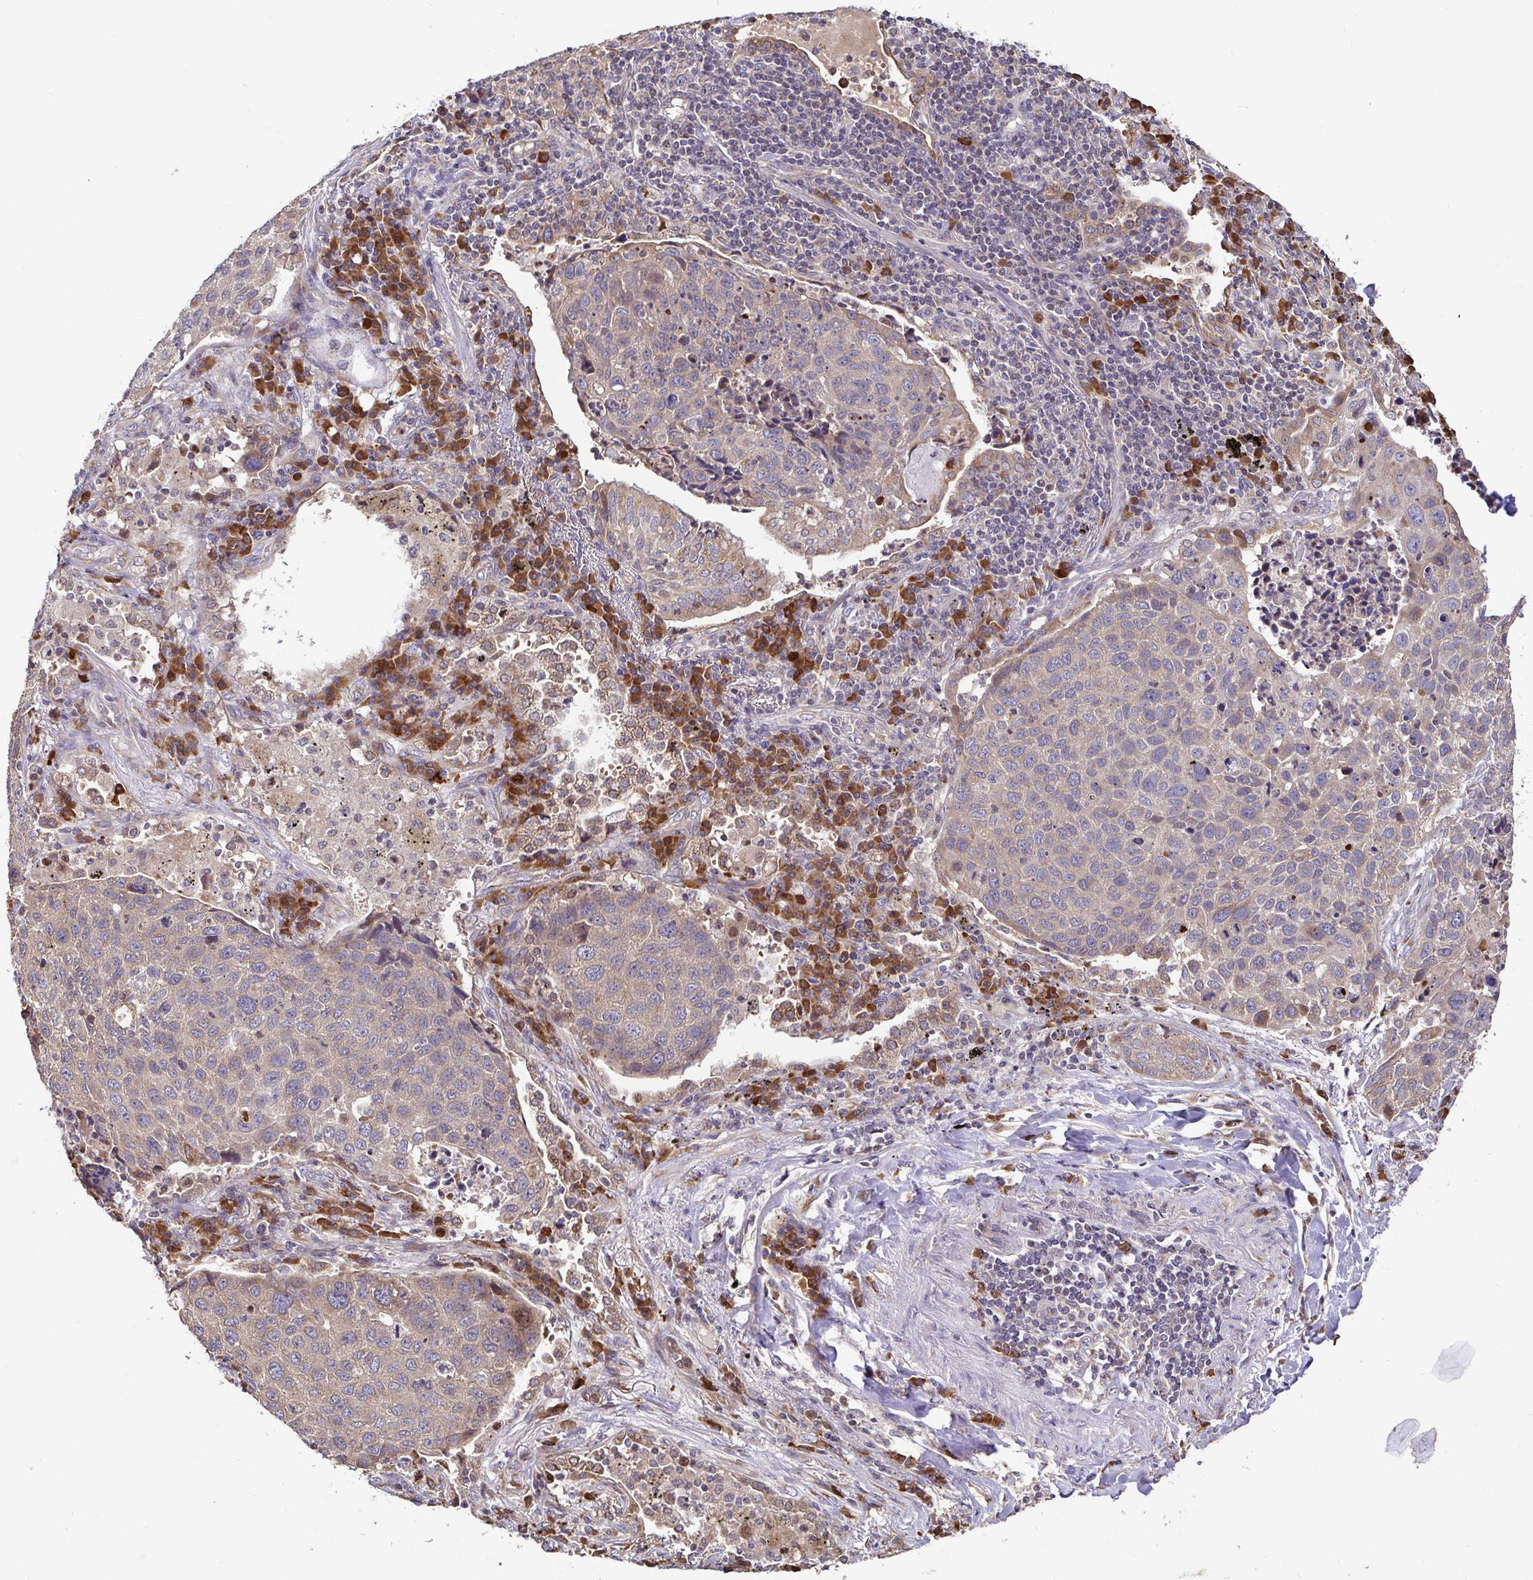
{"staining": {"intensity": "weak", "quantity": "<25%", "location": "cytoplasmic/membranous"}, "tissue": "lung cancer", "cell_type": "Tumor cells", "image_type": "cancer", "snomed": [{"axis": "morphology", "description": "Squamous cell carcinoma, NOS"}, {"axis": "topography", "description": "Lymph node"}, {"axis": "topography", "description": "Lung"}], "caption": "DAB immunohistochemical staining of human lung squamous cell carcinoma displays no significant expression in tumor cells.", "gene": "ELP1", "patient": {"sex": "male", "age": 61}}